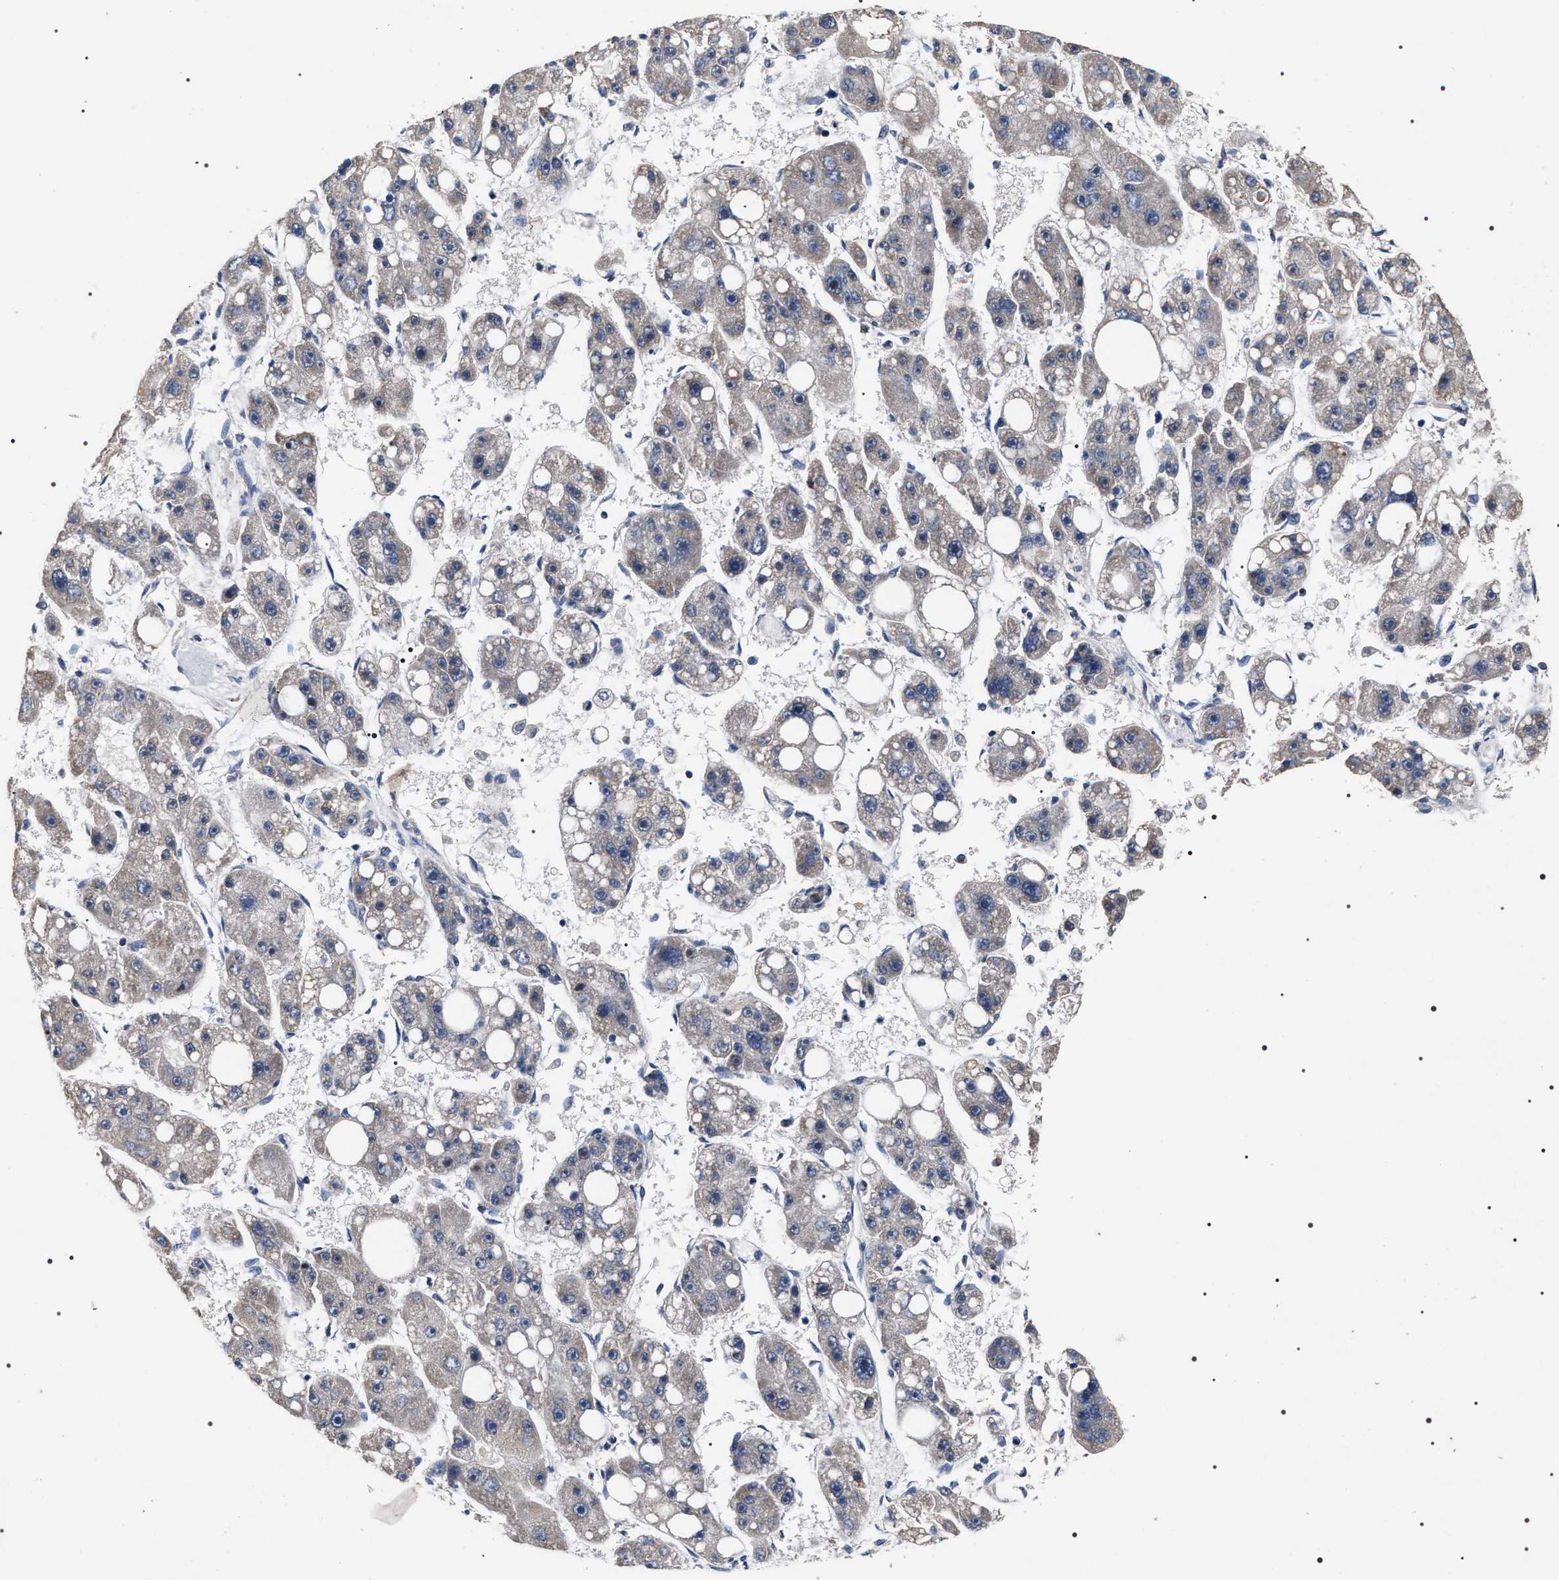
{"staining": {"intensity": "weak", "quantity": "<25%", "location": "cytoplasmic/membranous"}, "tissue": "liver cancer", "cell_type": "Tumor cells", "image_type": "cancer", "snomed": [{"axis": "morphology", "description": "Carcinoma, Hepatocellular, NOS"}, {"axis": "topography", "description": "Liver"}], "caption": "Tumor cells are negative for brown protein staining in hepatocellular carcinoma (liver). (Stains: DAB (3,3'-diaminobenzidine) immunohistochemistry with hematoxylin counter stain, Microscopy: brightfield microscopy at high magnification).", "gene": "RRP1B", "patient": {"sex": "female", "age": 61}}